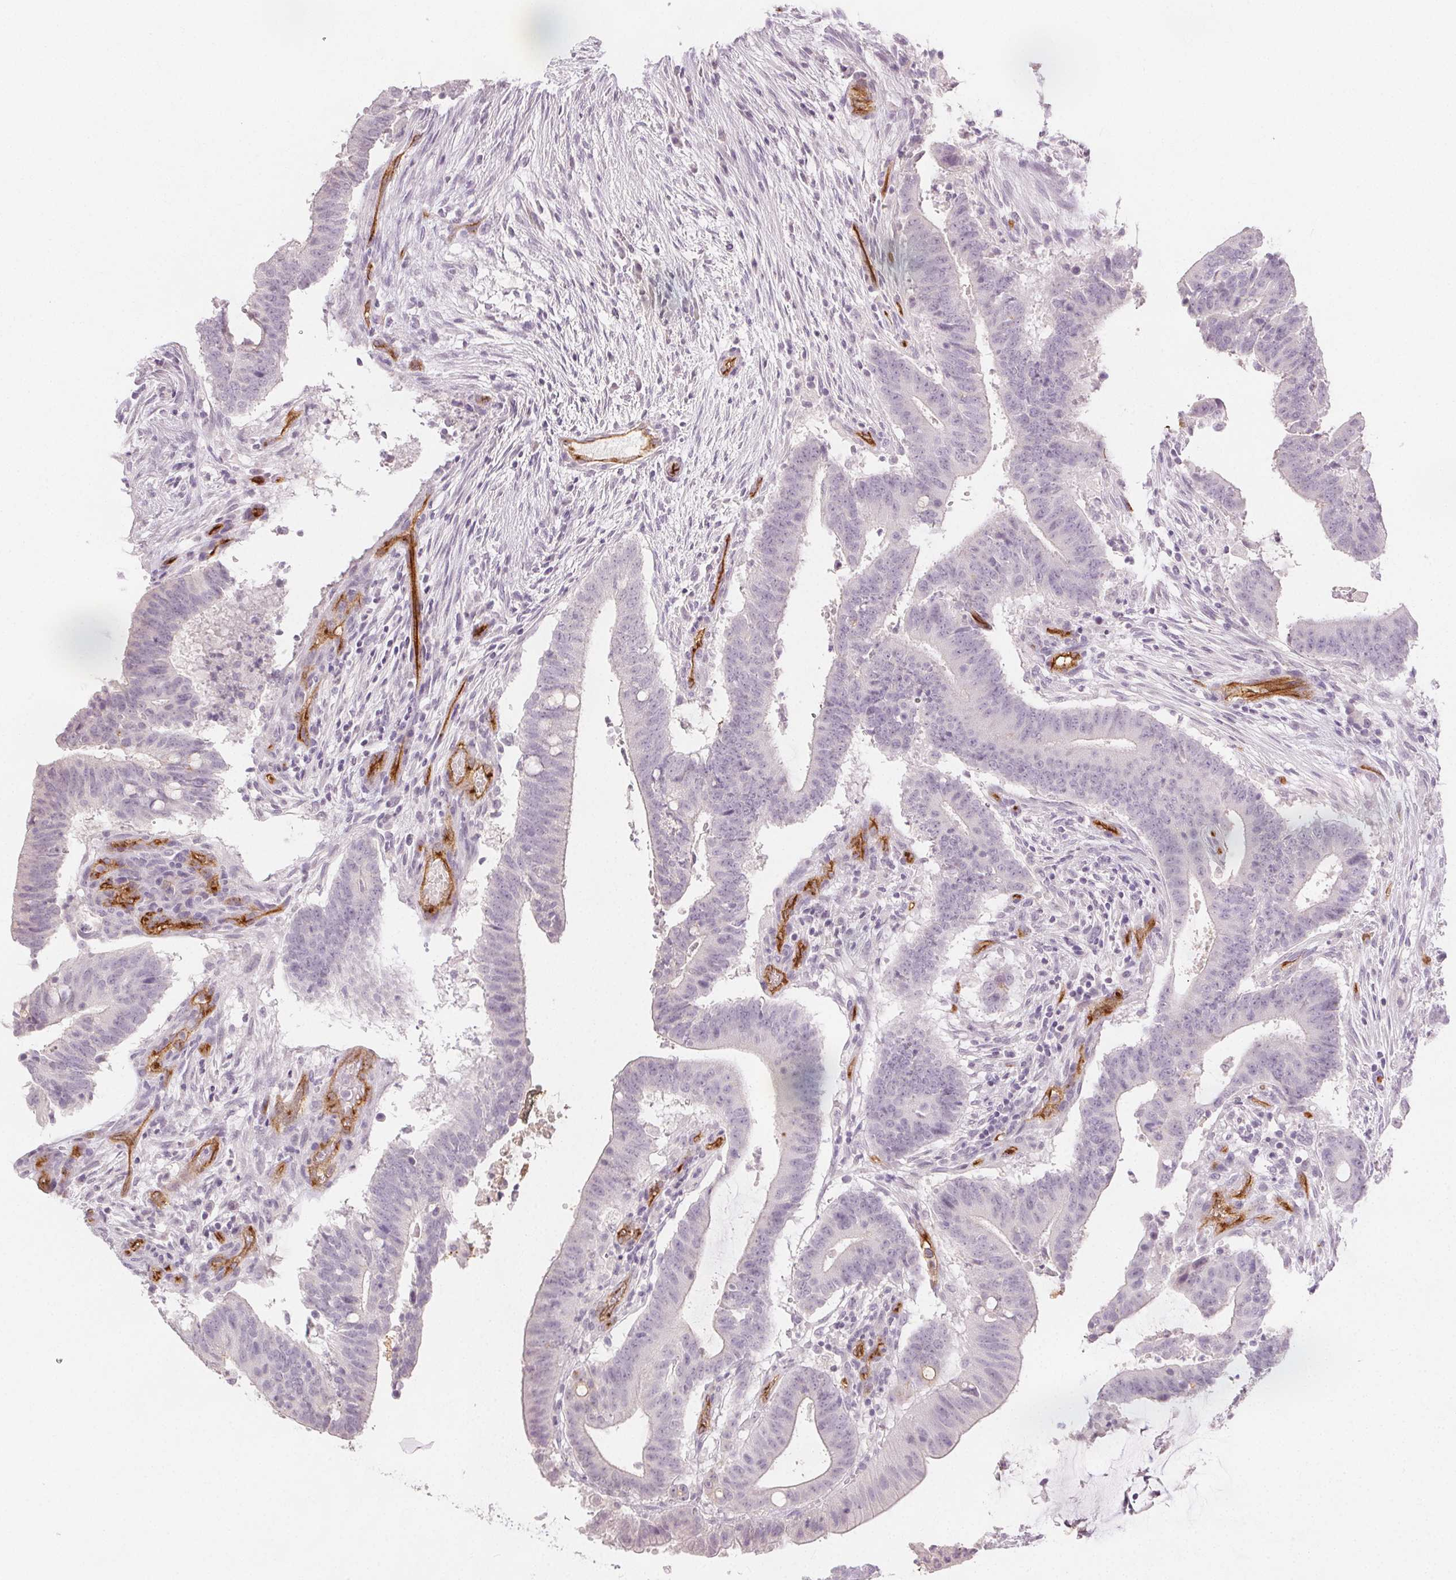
{"staining": {"intensity": "negative", "quantity": "none", "location": "none"}, "tissue": "colorectal cancer", "cell_type": "Tumor cells", "image_type": "cancer", "snomed": [{"axis": "morphology", "description": "Adenocarcinoma, NOS"}, {"axis": "topography", "description": "Colon"}], "caption": "DAB immunohistochemical staining of colorectal cancer shows no significant staining in tumor cells.", "gene": "PODXL", "patient": {"sex": "female", "age": 43}}